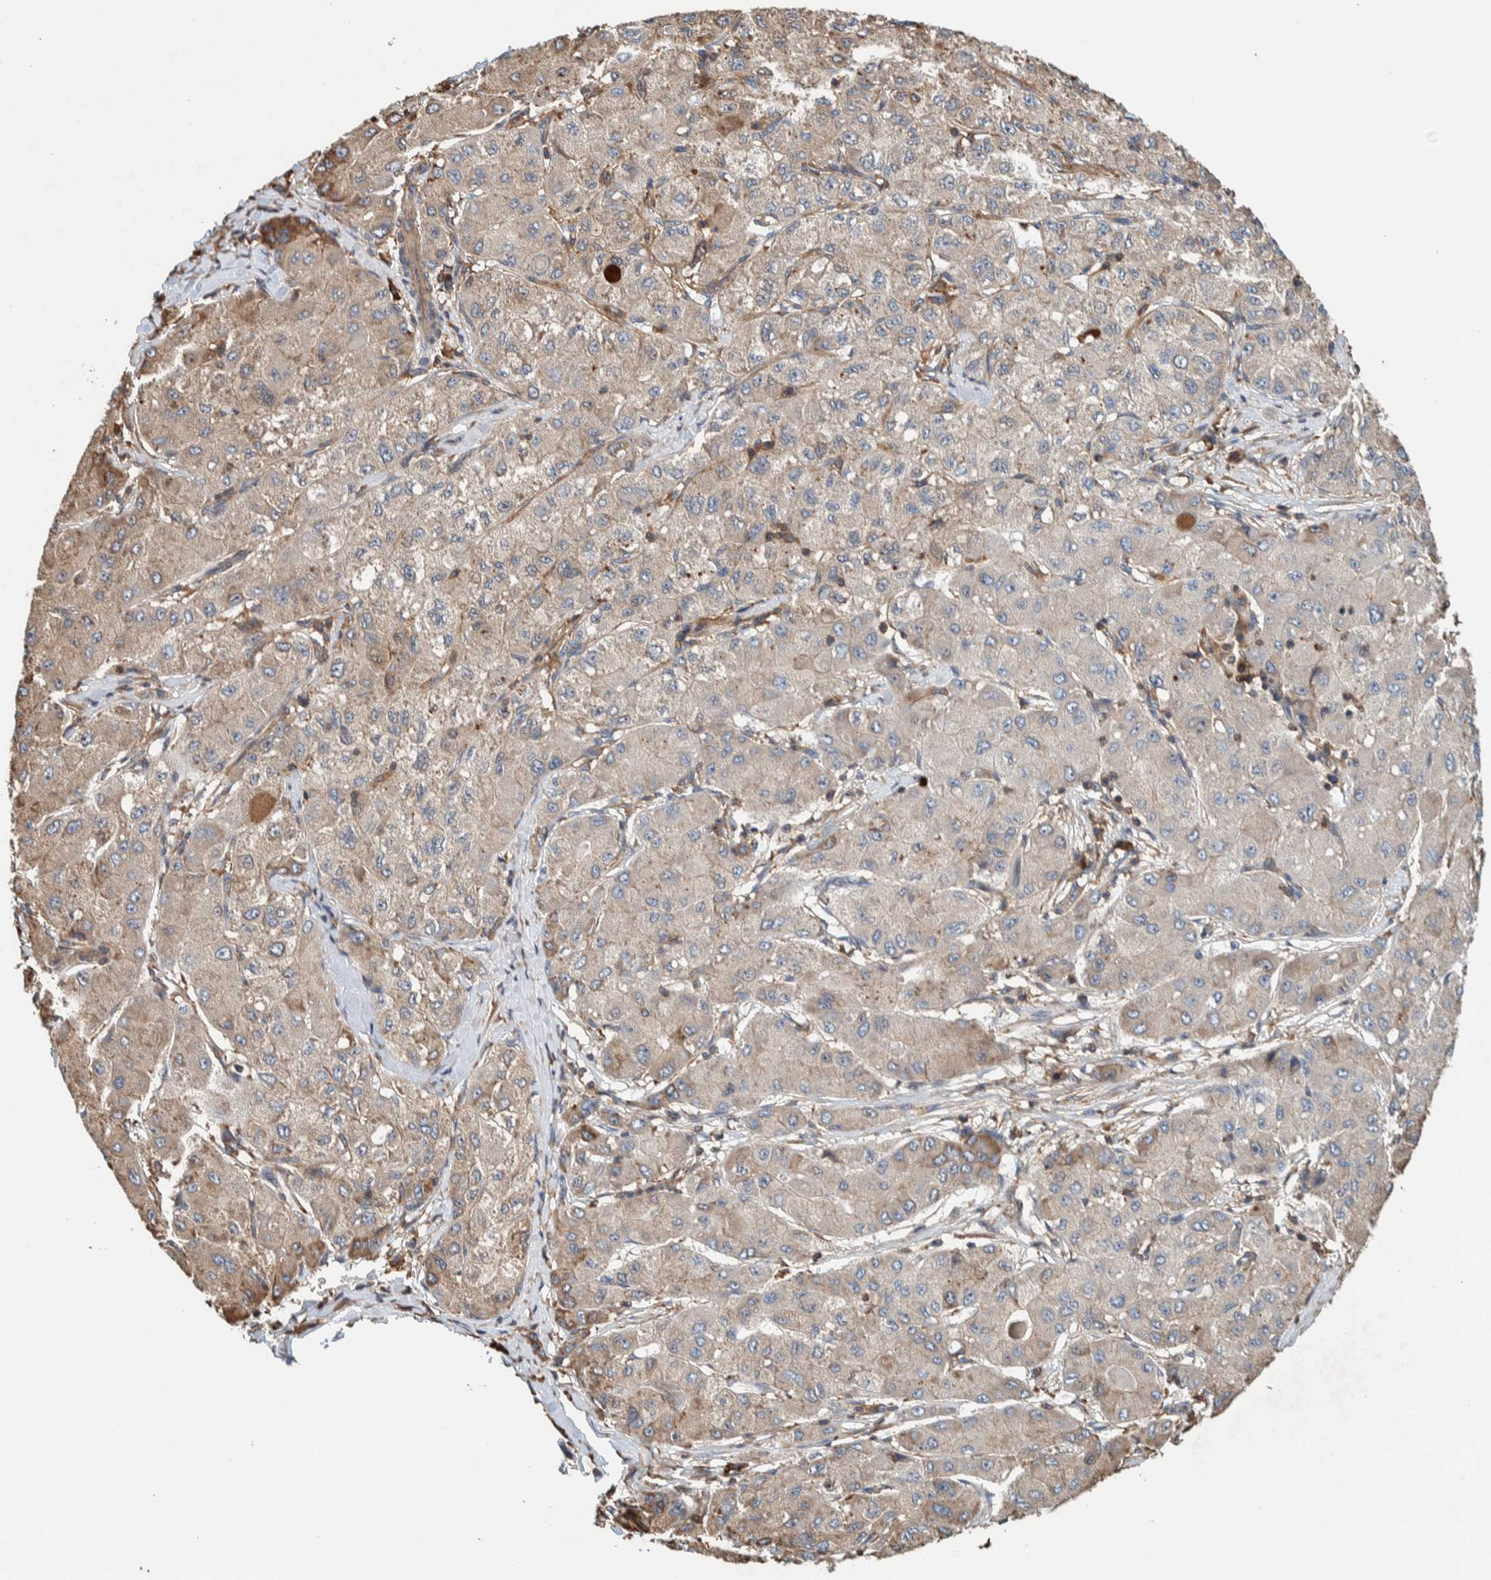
{"staining": {"intensity": "weak", "quantity": "<25%", "location": "cytoplasmic/membranous"}, "tissue": "liver cancer", "cell_type": "Tumor cells", "image_type": "cancer", "snomed": [{"axis": "morphology", "description": "Carcinoma, Hepatocellular, NOS"}, {"axis": "topography", "description": "Liver"}], "caption": "The image reveals no staining of tumor cells in liver cancer.", "gene": "PLA2G3", "patient": {"sex": "male", "age": 80}}